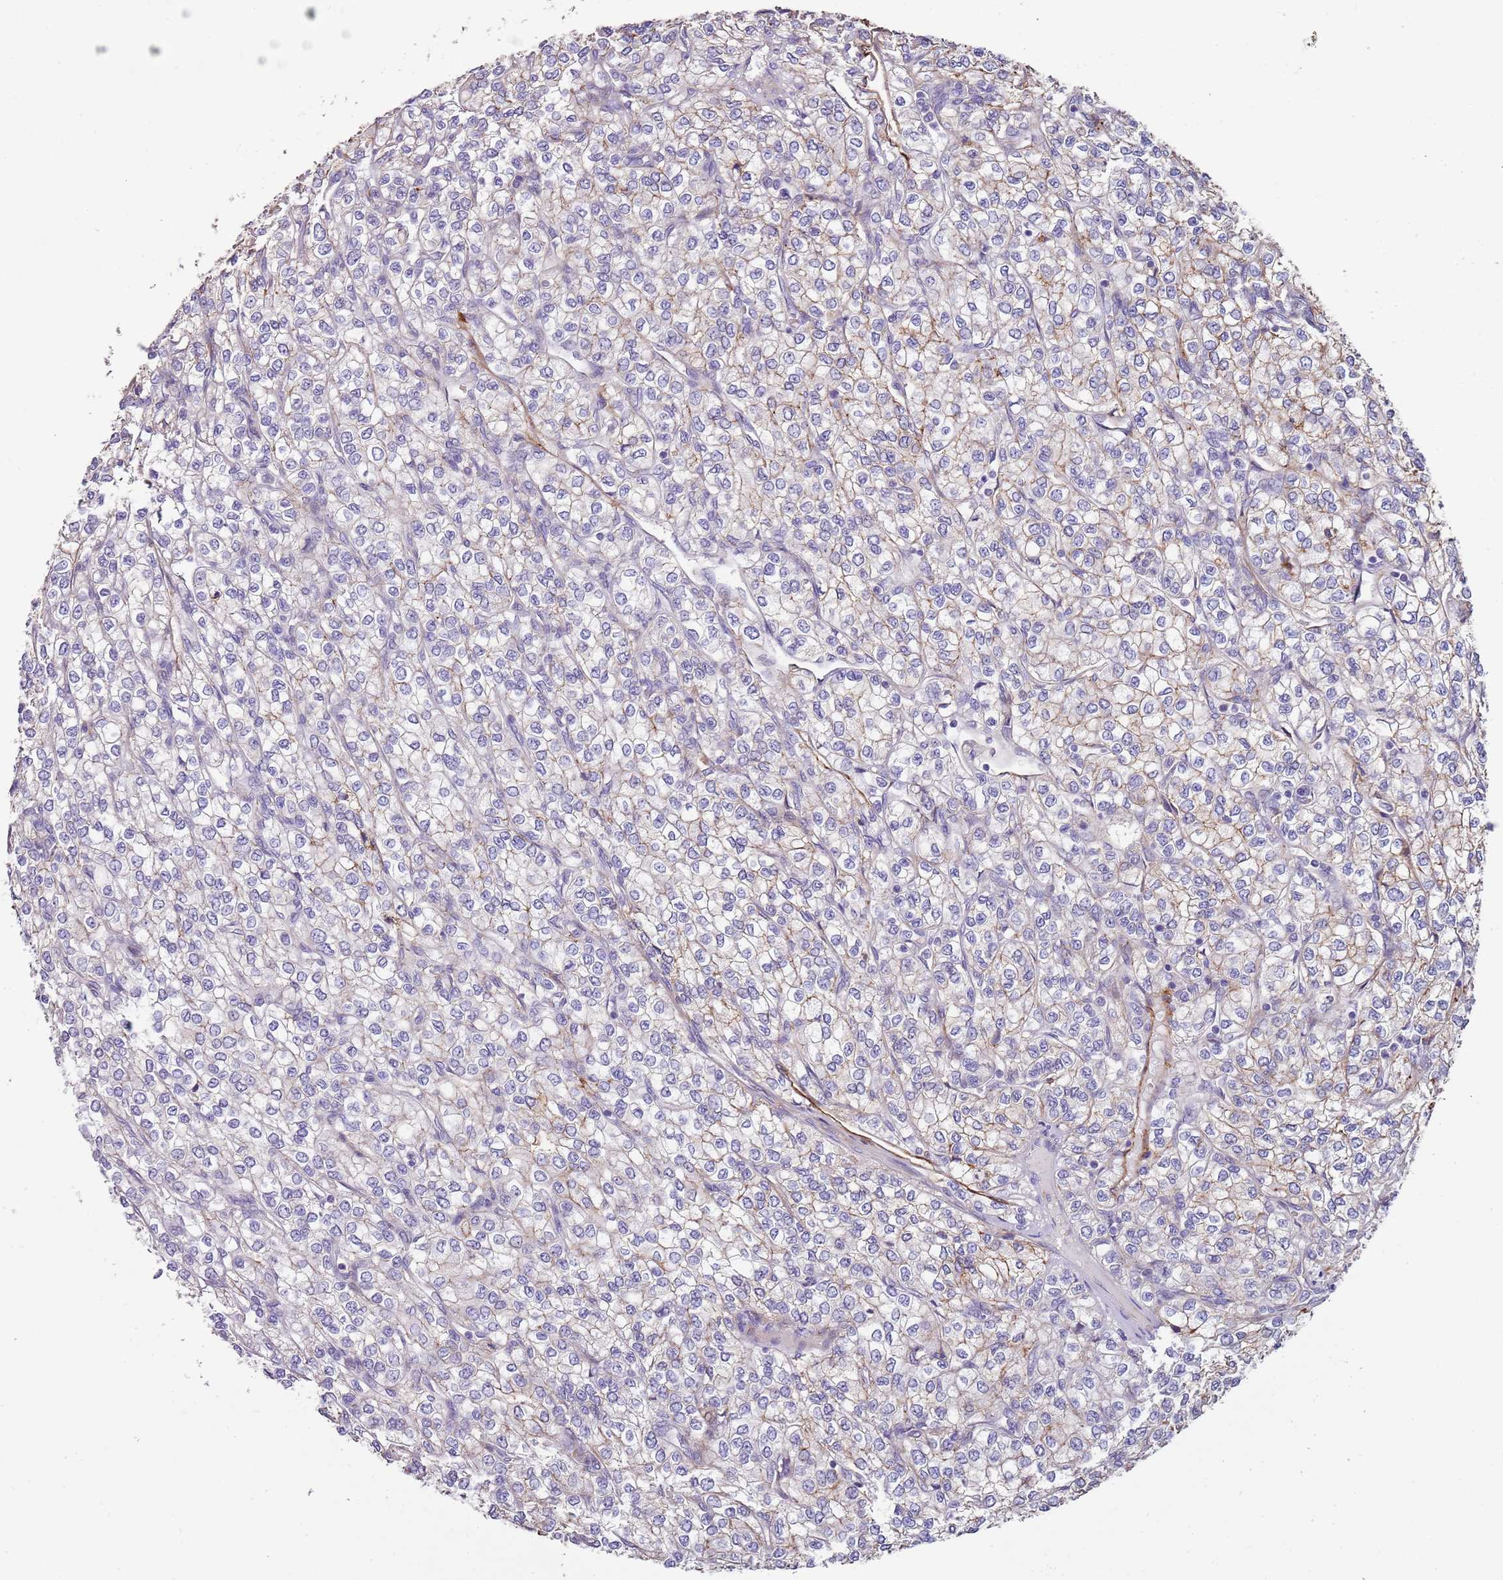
{"staining": {"intensity": "weak", "quantity": "<25%", "location": "cytoplasmic/membranous"}, "tissue": "renal cancer", "cell_type": "Tumor cells", "image_type": "cancer", "snomed": [{"axis": "morphology", "description": "Adenocarcinoma, NOS"}, {"axis": "topography", "description": "Kidney"}], "caption": "An IHC micrograph of renal cancer (adenocarcinoma) is shown. There is no staining in tumor cells of renal cancer (adenocarcinoma). (Immunohistochemistry (ihc), brightfield microscopy, high magnification).", "gene": "NBPF3", "patient": {"sex": "male", "age": 80}}